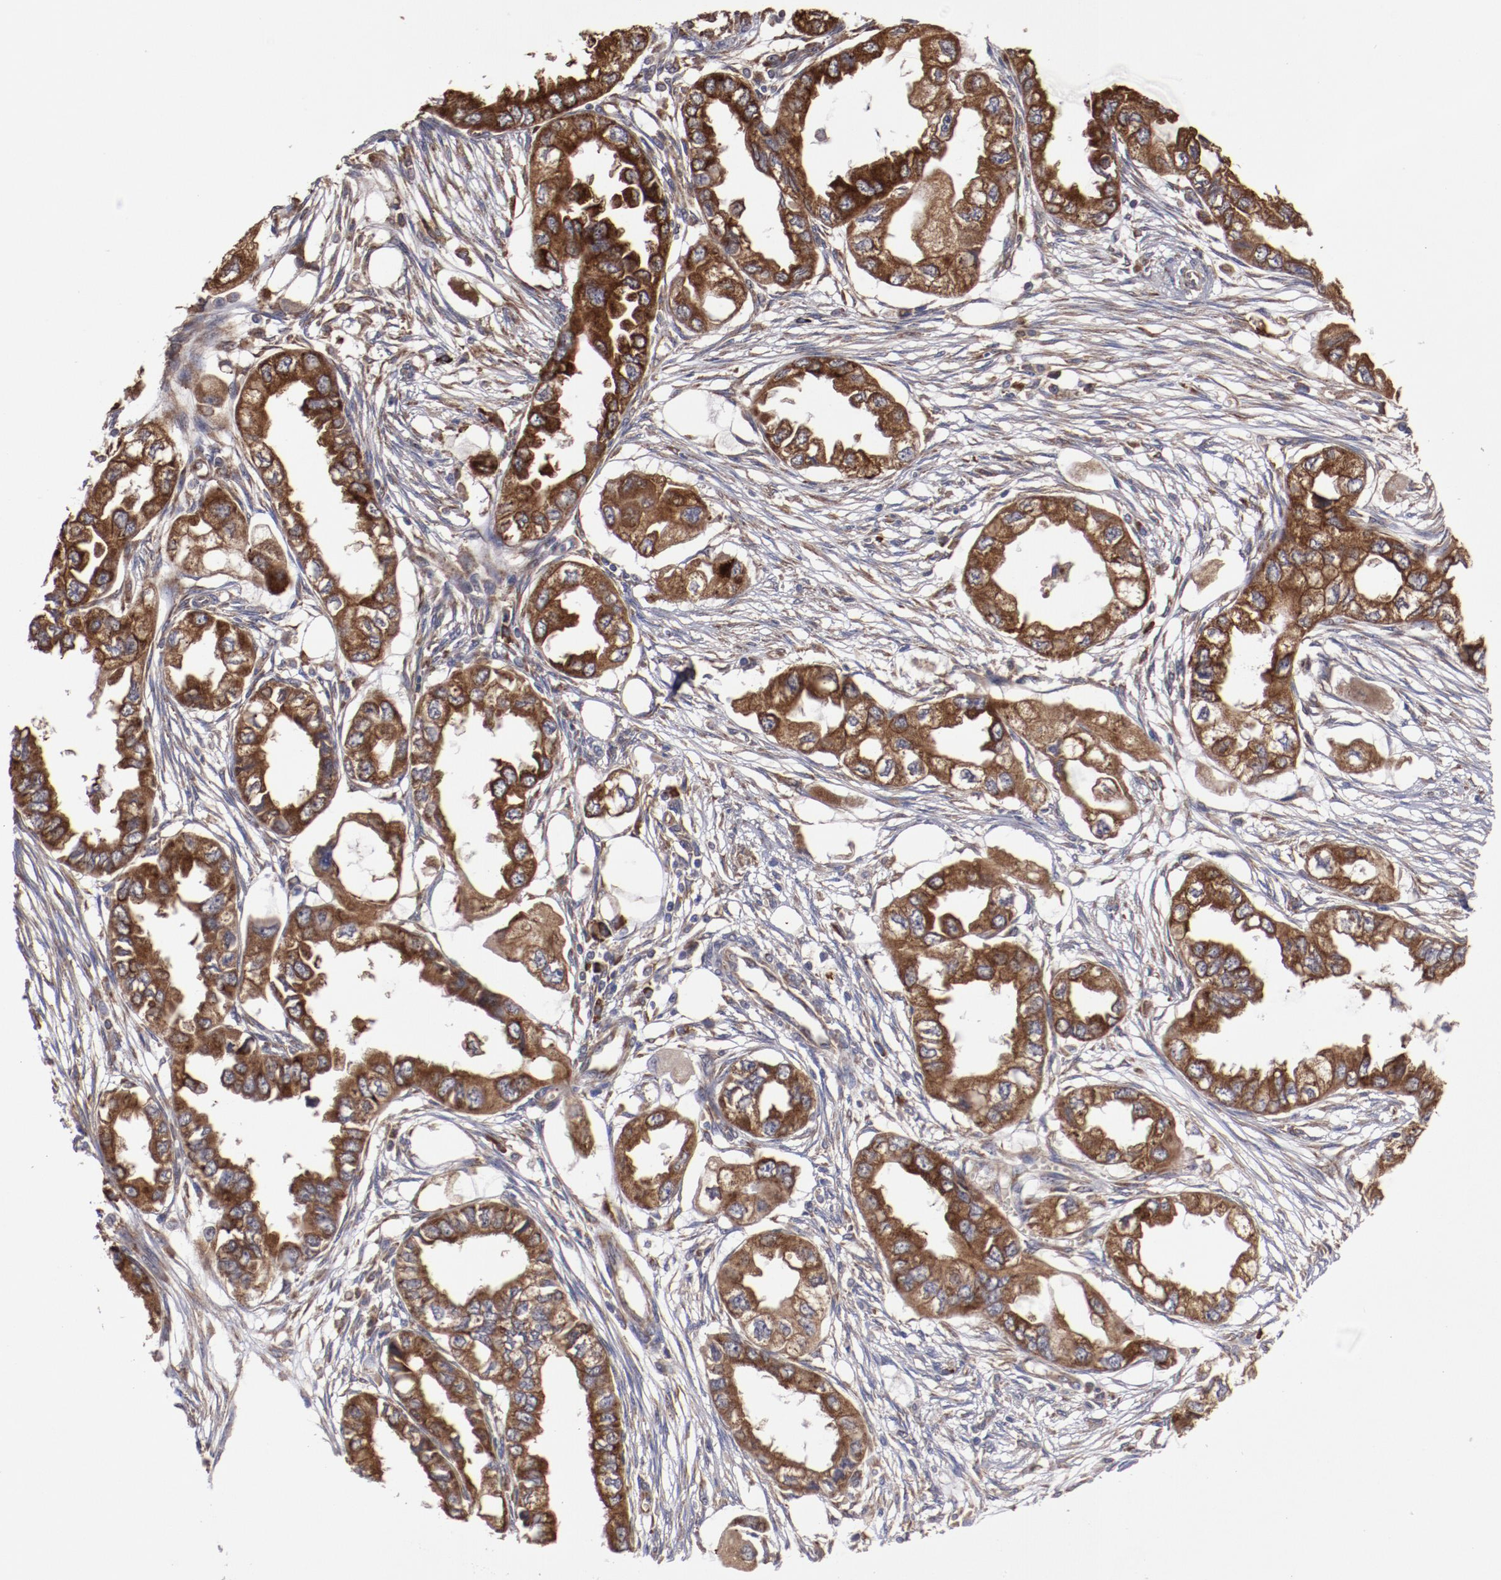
{"staining": {"intensity": "strong", "quantity": ">75%", "location": "cytoplasmic/membranous"}, "tissue": "endometrial cancer", "cell_type": "Tumor cells", "image_type": "cancer", "snomed": [{"axis": "morphology", "description": "Adenocarcinoma, NOS"}, {"axis": "topography", "description": "Endometrium"}], "caption": "IHC (DAB (3,3'-diaminobenzidine)) staining of endometrial cancer demonstrates strong cytoplasmic/membranous protein expression in approximately >75% of tumor cells.", "gene": "RPS4Y1", "patient": {"sex": "female", "age": 67}}